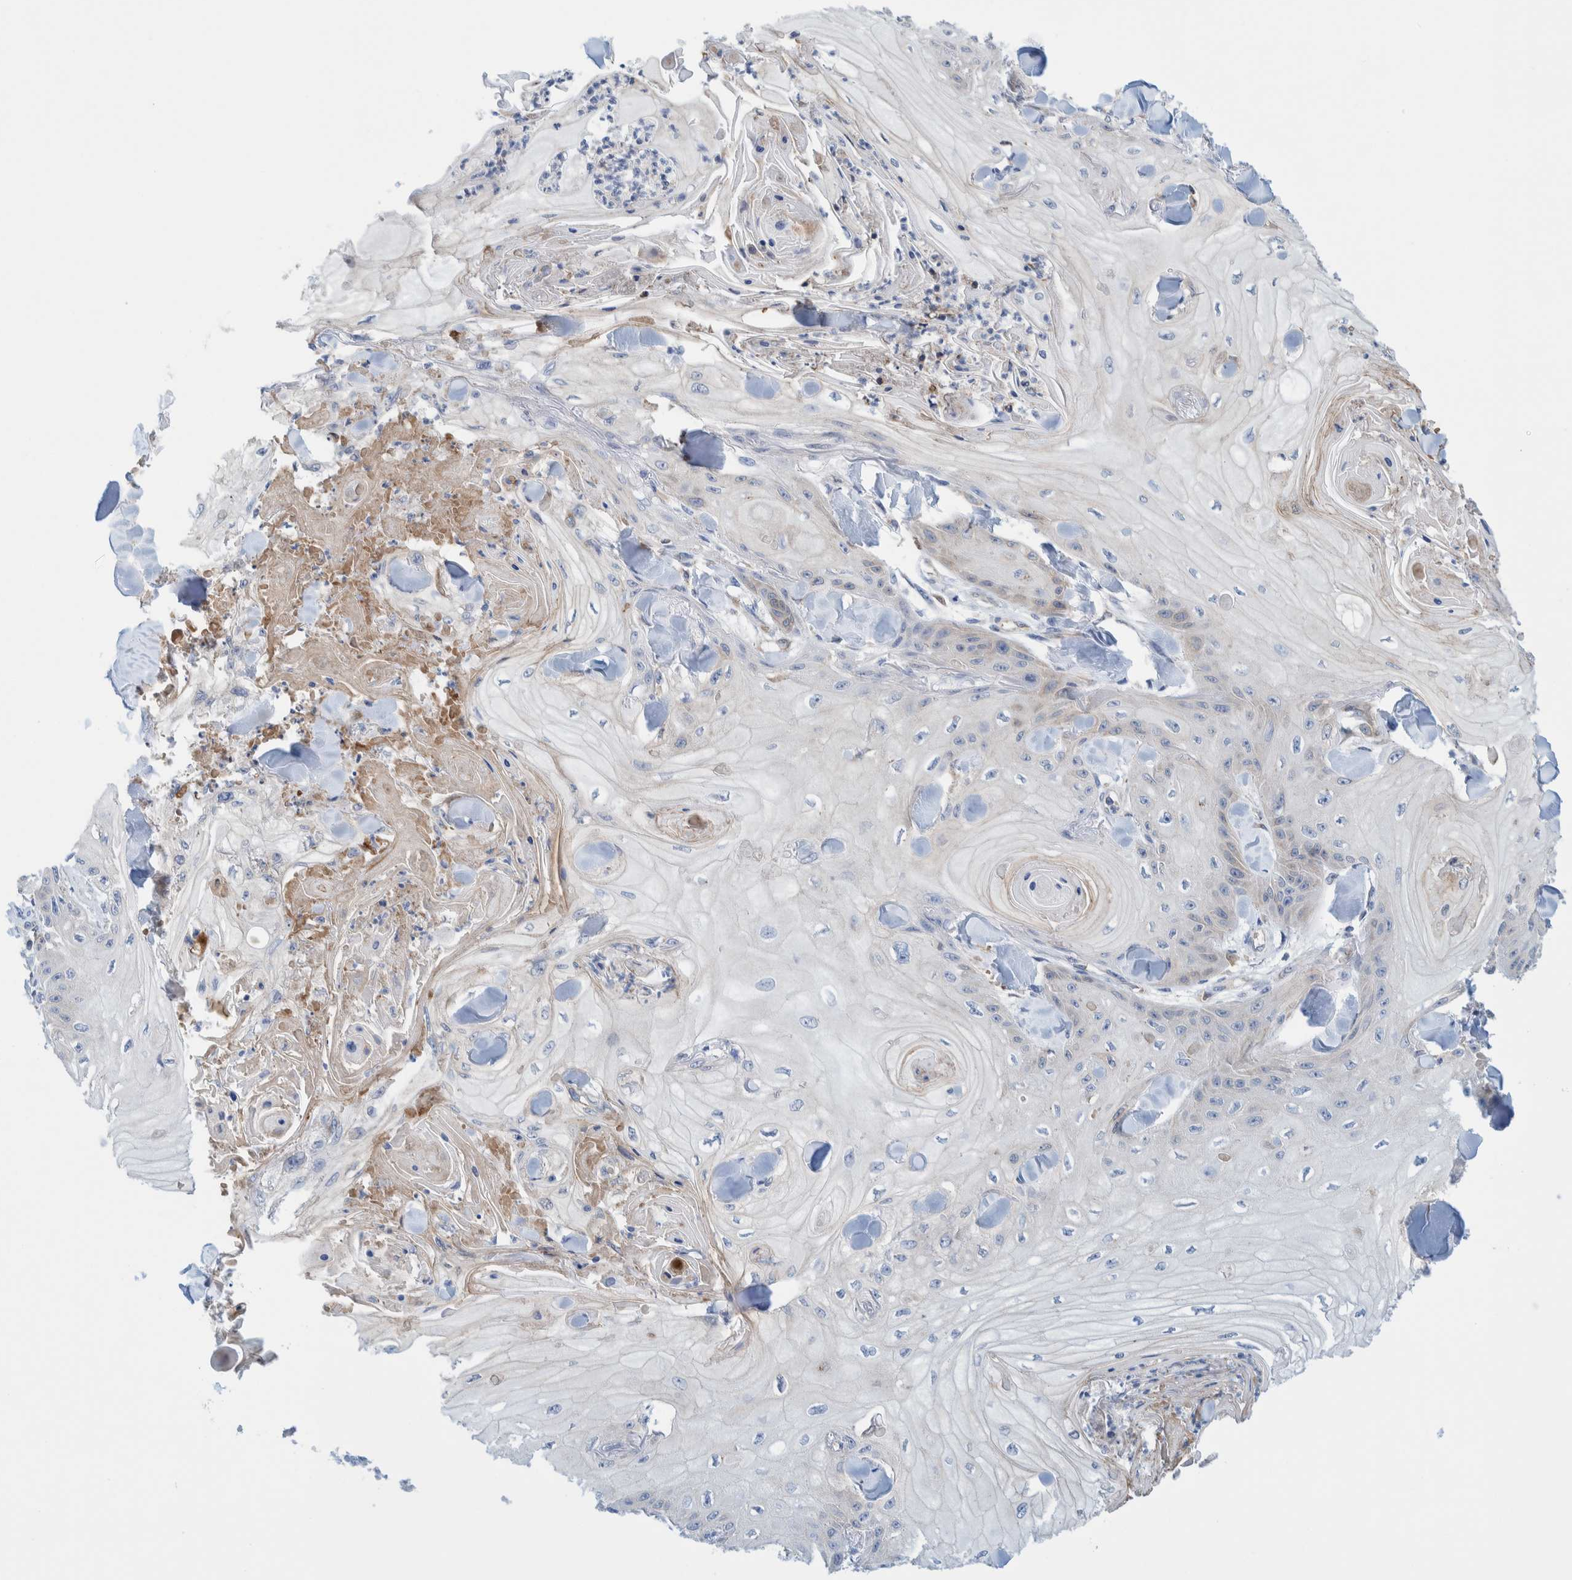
{"staining": {"intensity": "weak", "quantity": "<25%", "location": "cytoplasmic/membranous"}, "tissue": "skin cancer", "cell_type": "Tumor cells", "image_type": "cancer", "snomed": [{"axis": "morphology", "description": "Squamous cell carcinoma, NOS"}, {"axis": "topography", "description": "Skin"}], "caption": "IHC of human squamous cell carcinoma (skin) shows no expression in tumor cells.", "gene": "THEM6", "patient": {"sex": "male", "age": 74}}